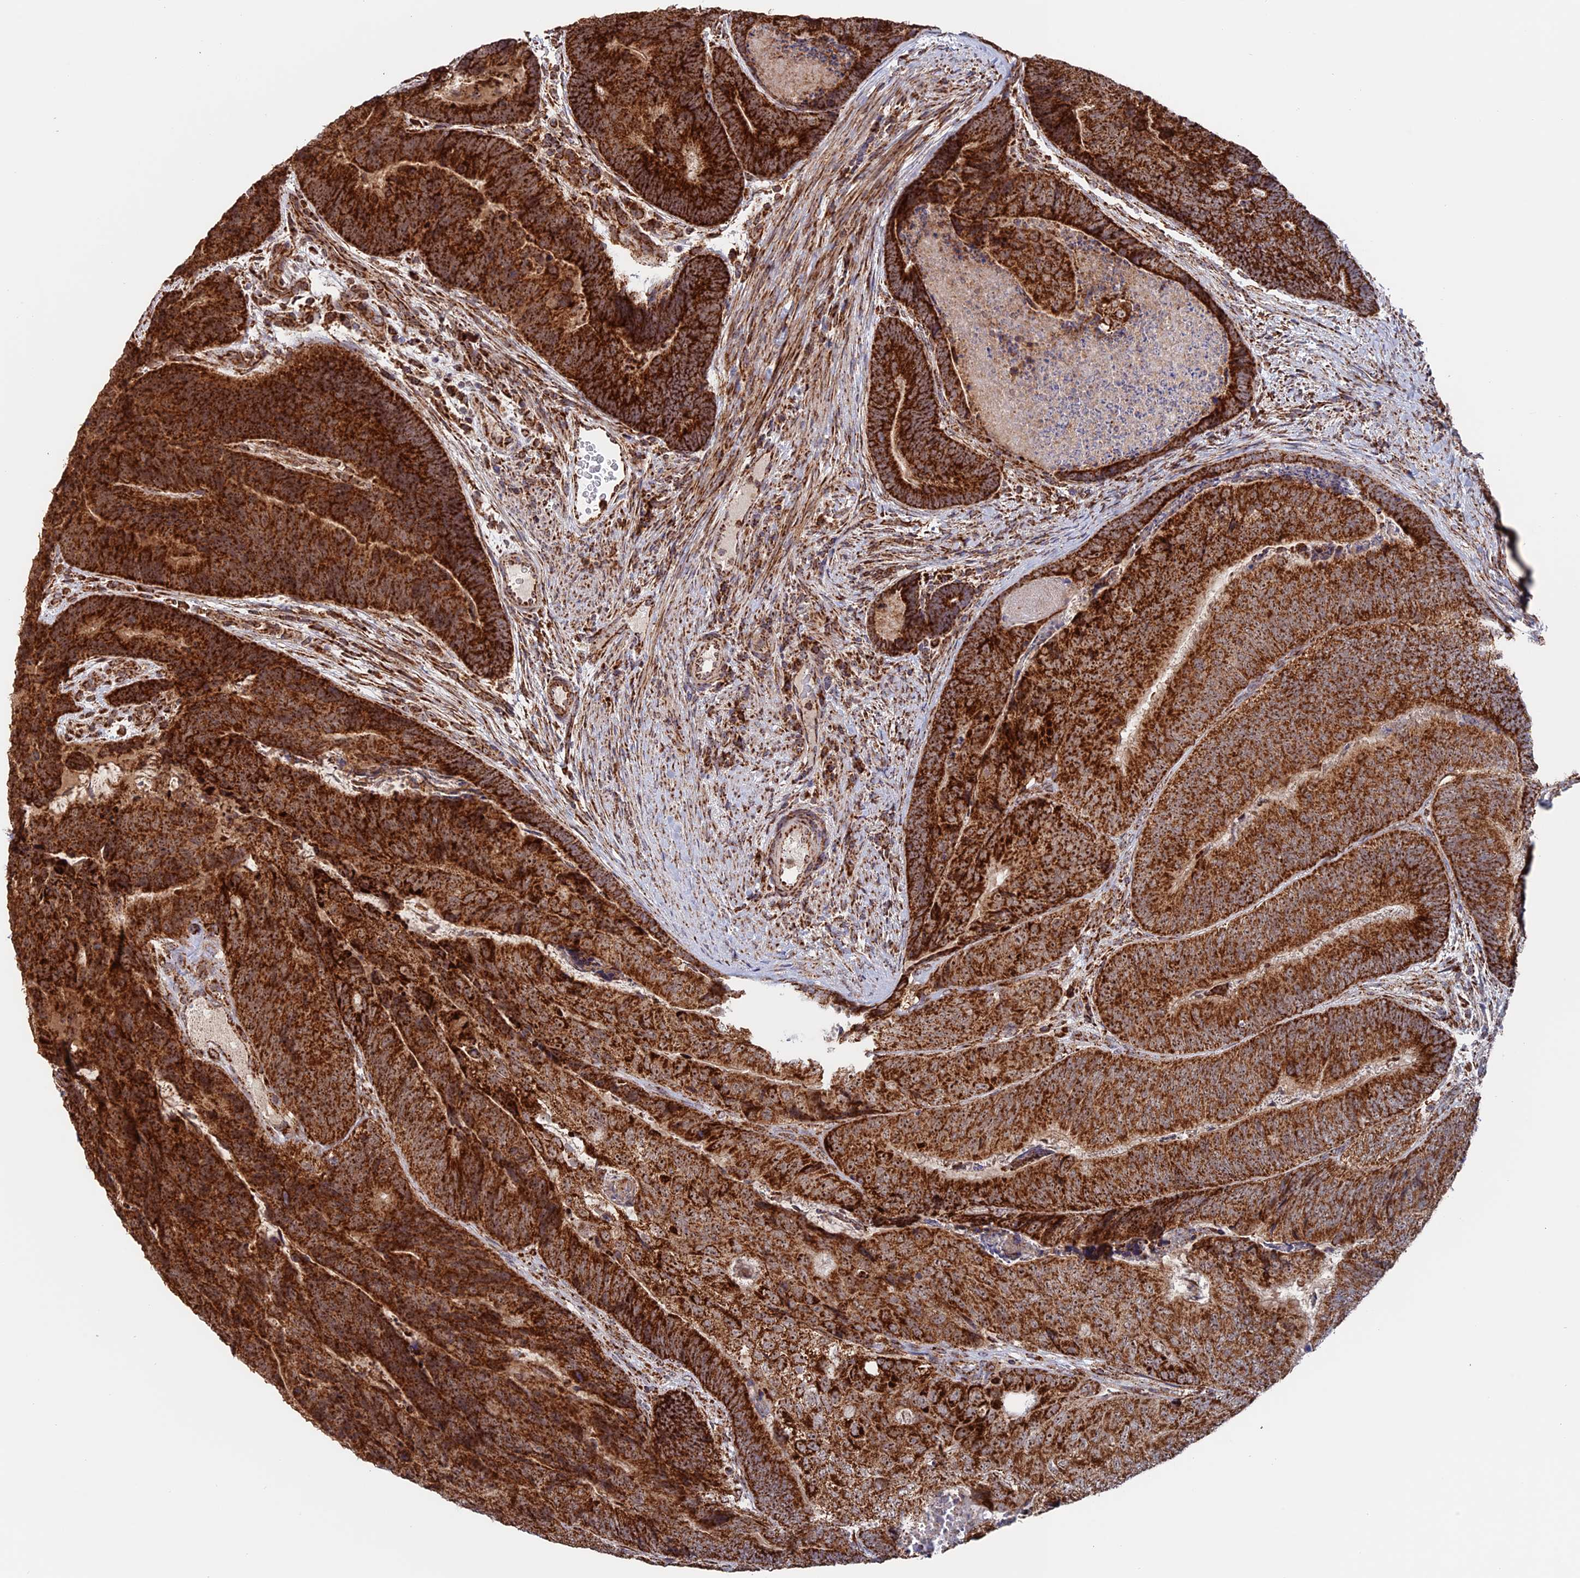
{"staining": {"intensity": "strong", "quantity": ">75%", "location": "cytoplasmic/membranous"}, "tissue": "colorectal cancer", "cell_type": "Tumor cells", "image_type": "cancer", "snomed": [{"axis": "morphology", "description": "Adenocarcinoma, NOS"}, {"axis": "topography", "description": "Colon"}], "caption": "This photomicrograph shows immunohistochemistry staining of human colorectal adenocarcinoma, with high strong cytoplasmic/membranous positivity in about >75% of tumor cells.", "gene": "DTYMK", "patient": {"sex": "female", "age": 67}}